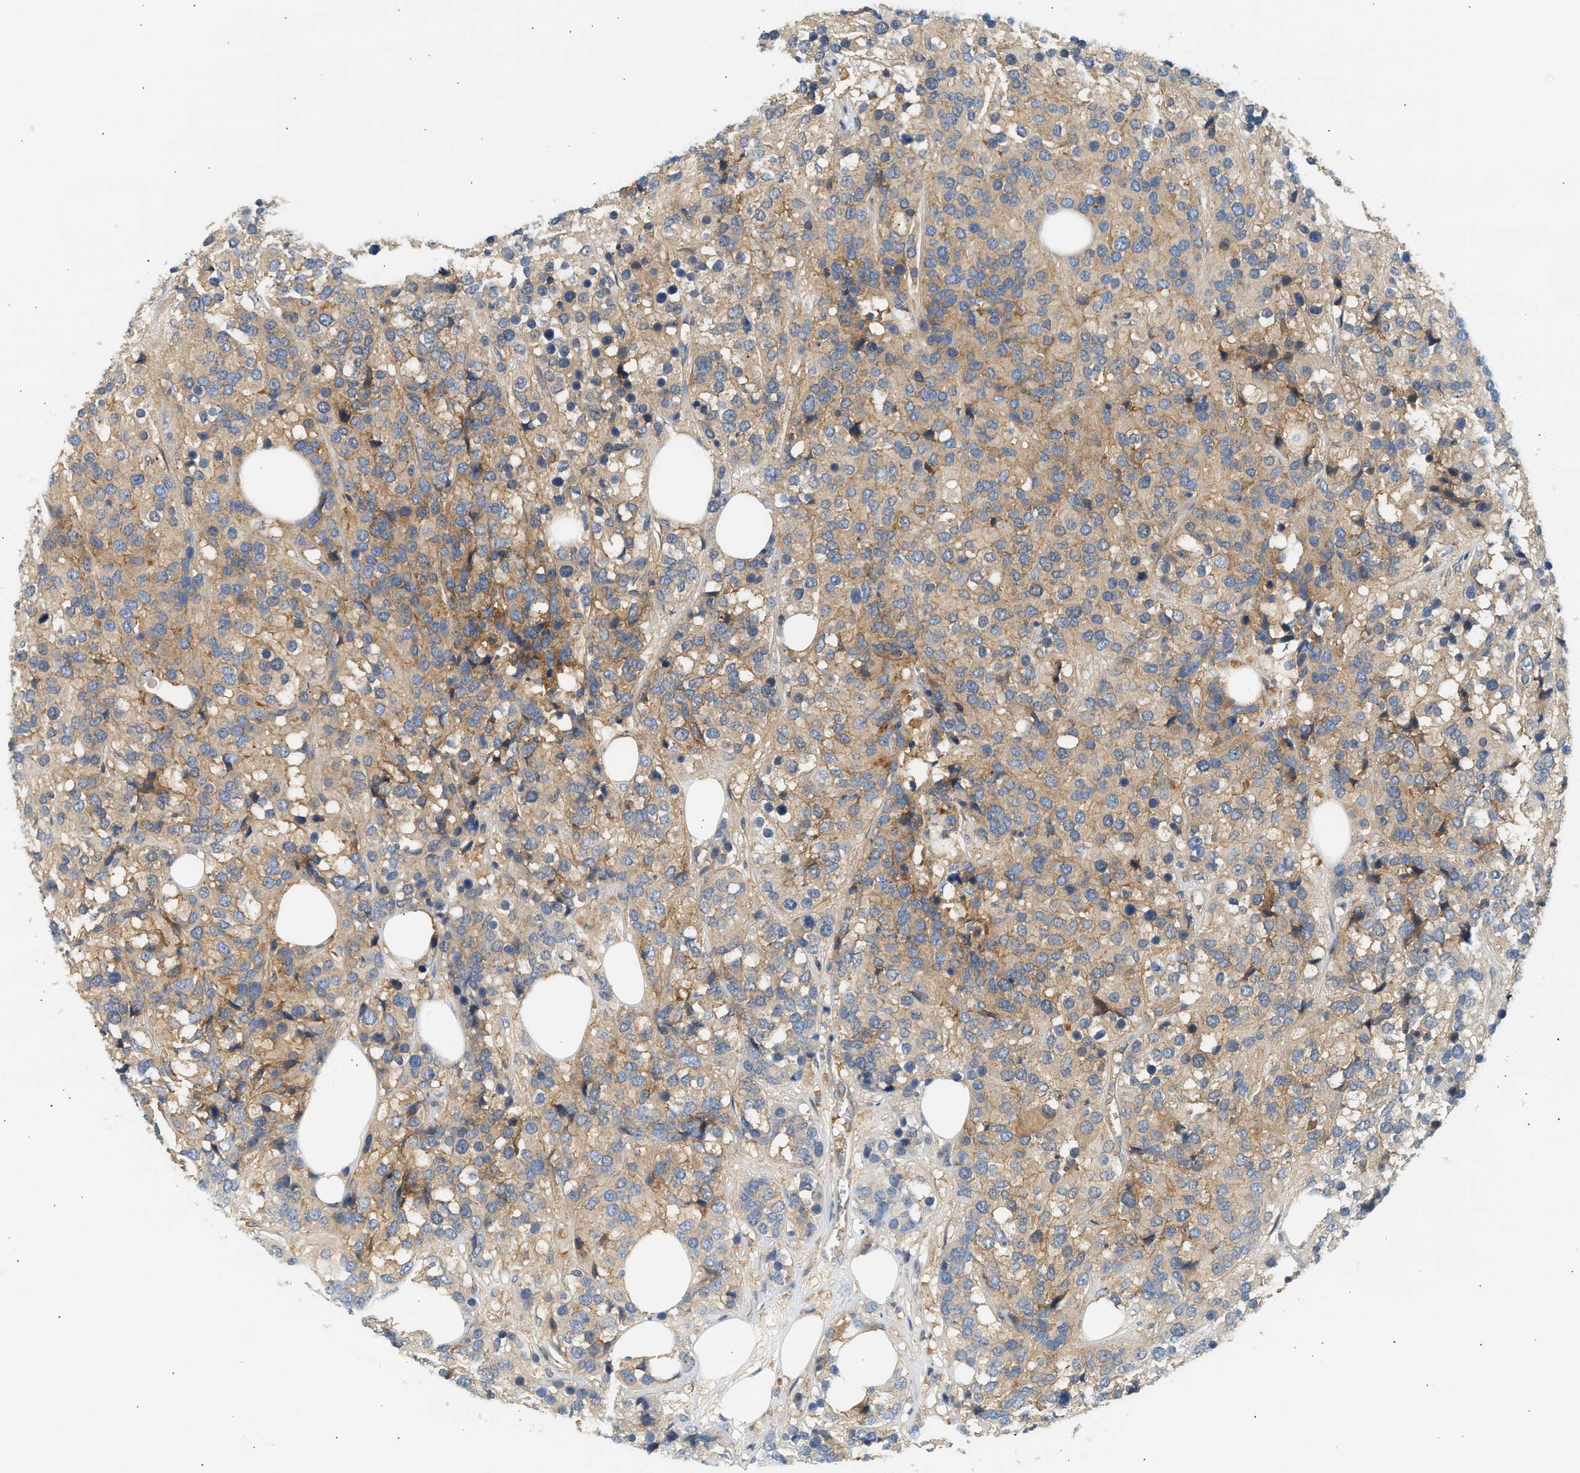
{"staining": {"intensity": "moderate", "quantity": ">75%", "location": "cytoplasmic/membranous"}, "tissue": "breast cancer", "cell_type": "Tumor cells", "image_type": "cancer", "snomed": [{"axis": "morphology", "description": "Lobular carcinoma"}, {"axis": "topography", "description": "Breast"}], "caption": "Lobular carcinoma (breast) stained for a protein exhibits moderate cytoplasmic/membranous positivity in tumor cells. (DAB (3,3'-diaminobenzidine) = brown stain, brightfield microscopy at high magnification).", "gene": "PAFAH1B1", "patient": {"sex": "female", "age": 59}}